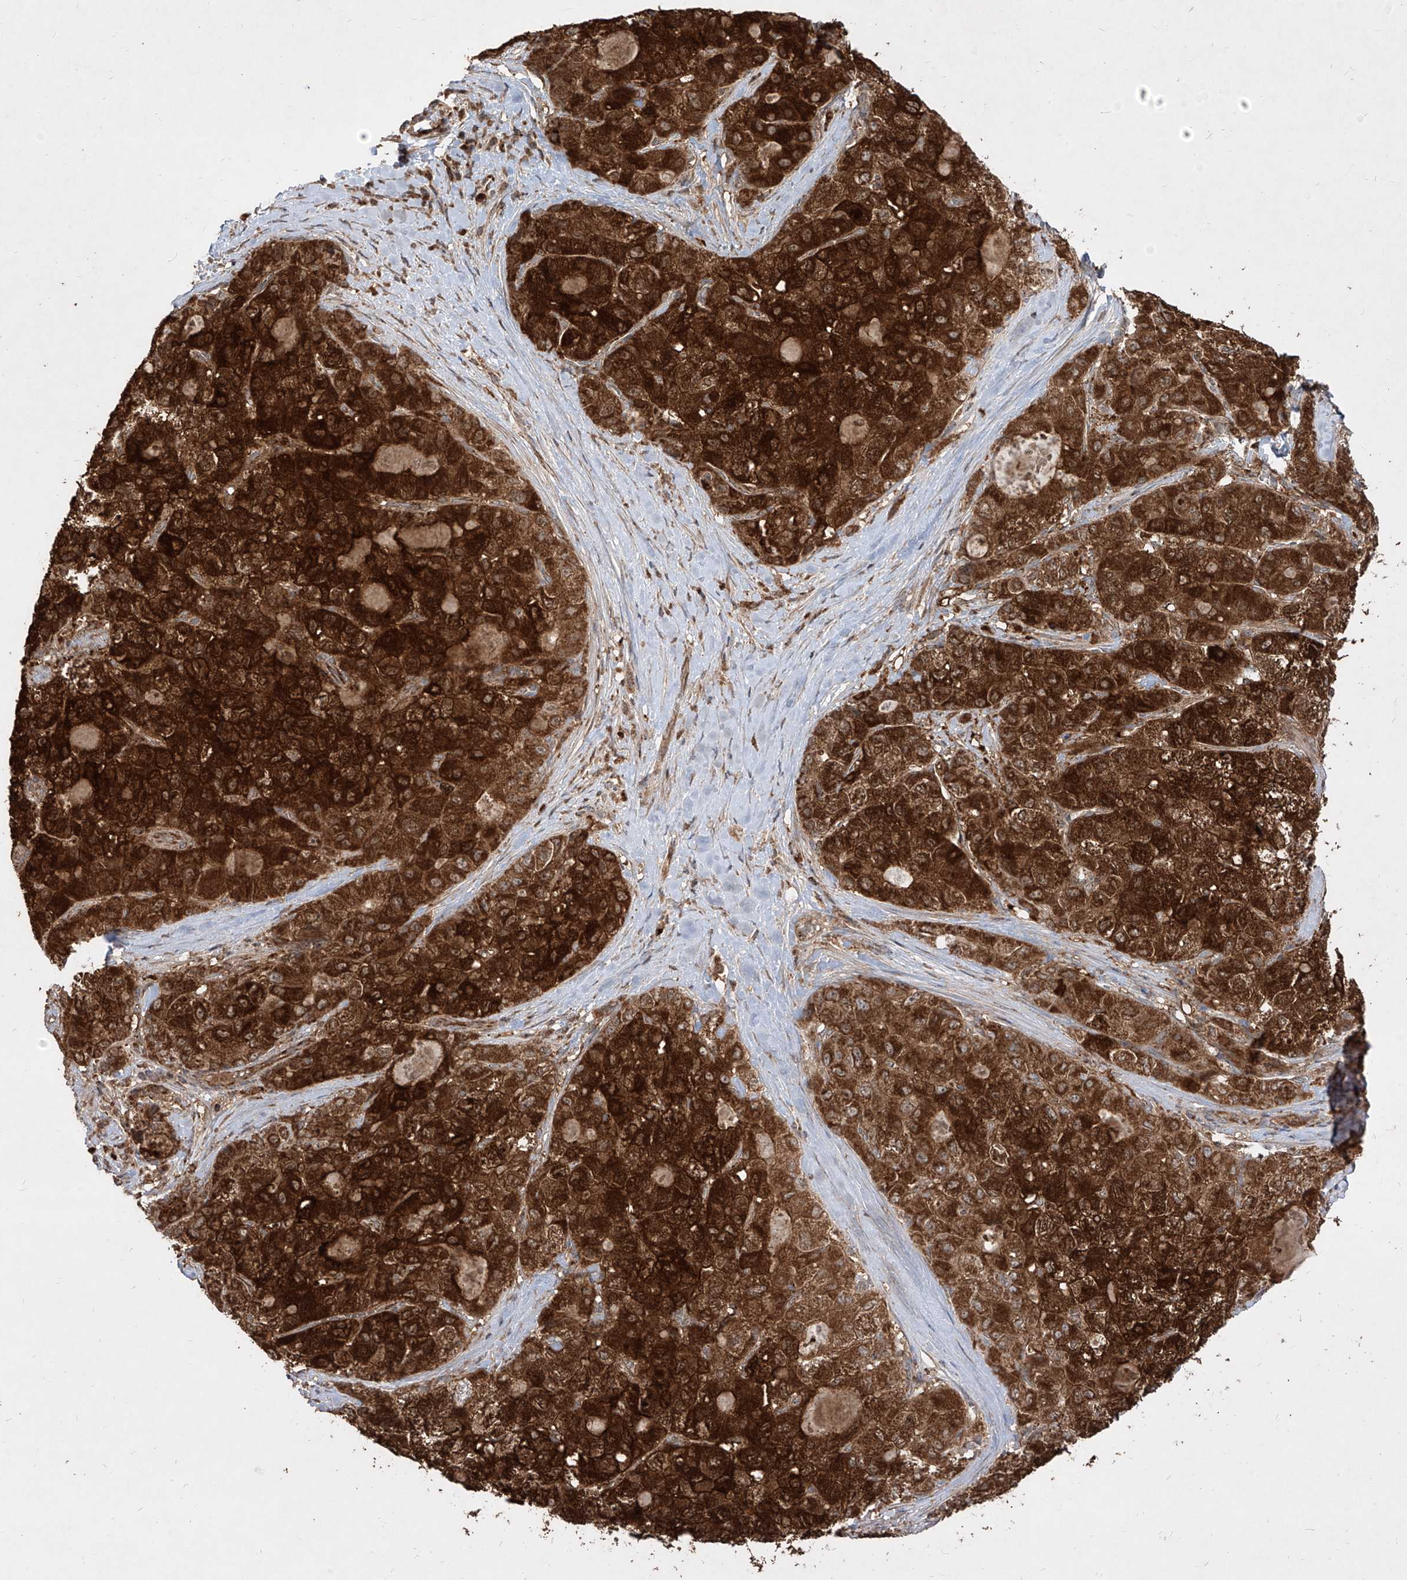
{"staining": {"intensity": "strong", "quantity": ">75%", "location": "cytoplasmic/membranous"}, "tissue": "liver cancer", "cell_type": "Tumor cells", "image_type": "cancer", "snomed": [{"axis": "morphology", "description": "Carcinoma, Hepatocellular, NOS"}, {"axis": "topography", "description": "Liver"}], "caption": "There is high levels of strong cytoplasmic/membranous expression in tumor cells of liver cancer, as demonstrated by immunohistochemical staining (brown color).", "gene": "AIM2", "patient": {"sex": "male", "age": 80}}